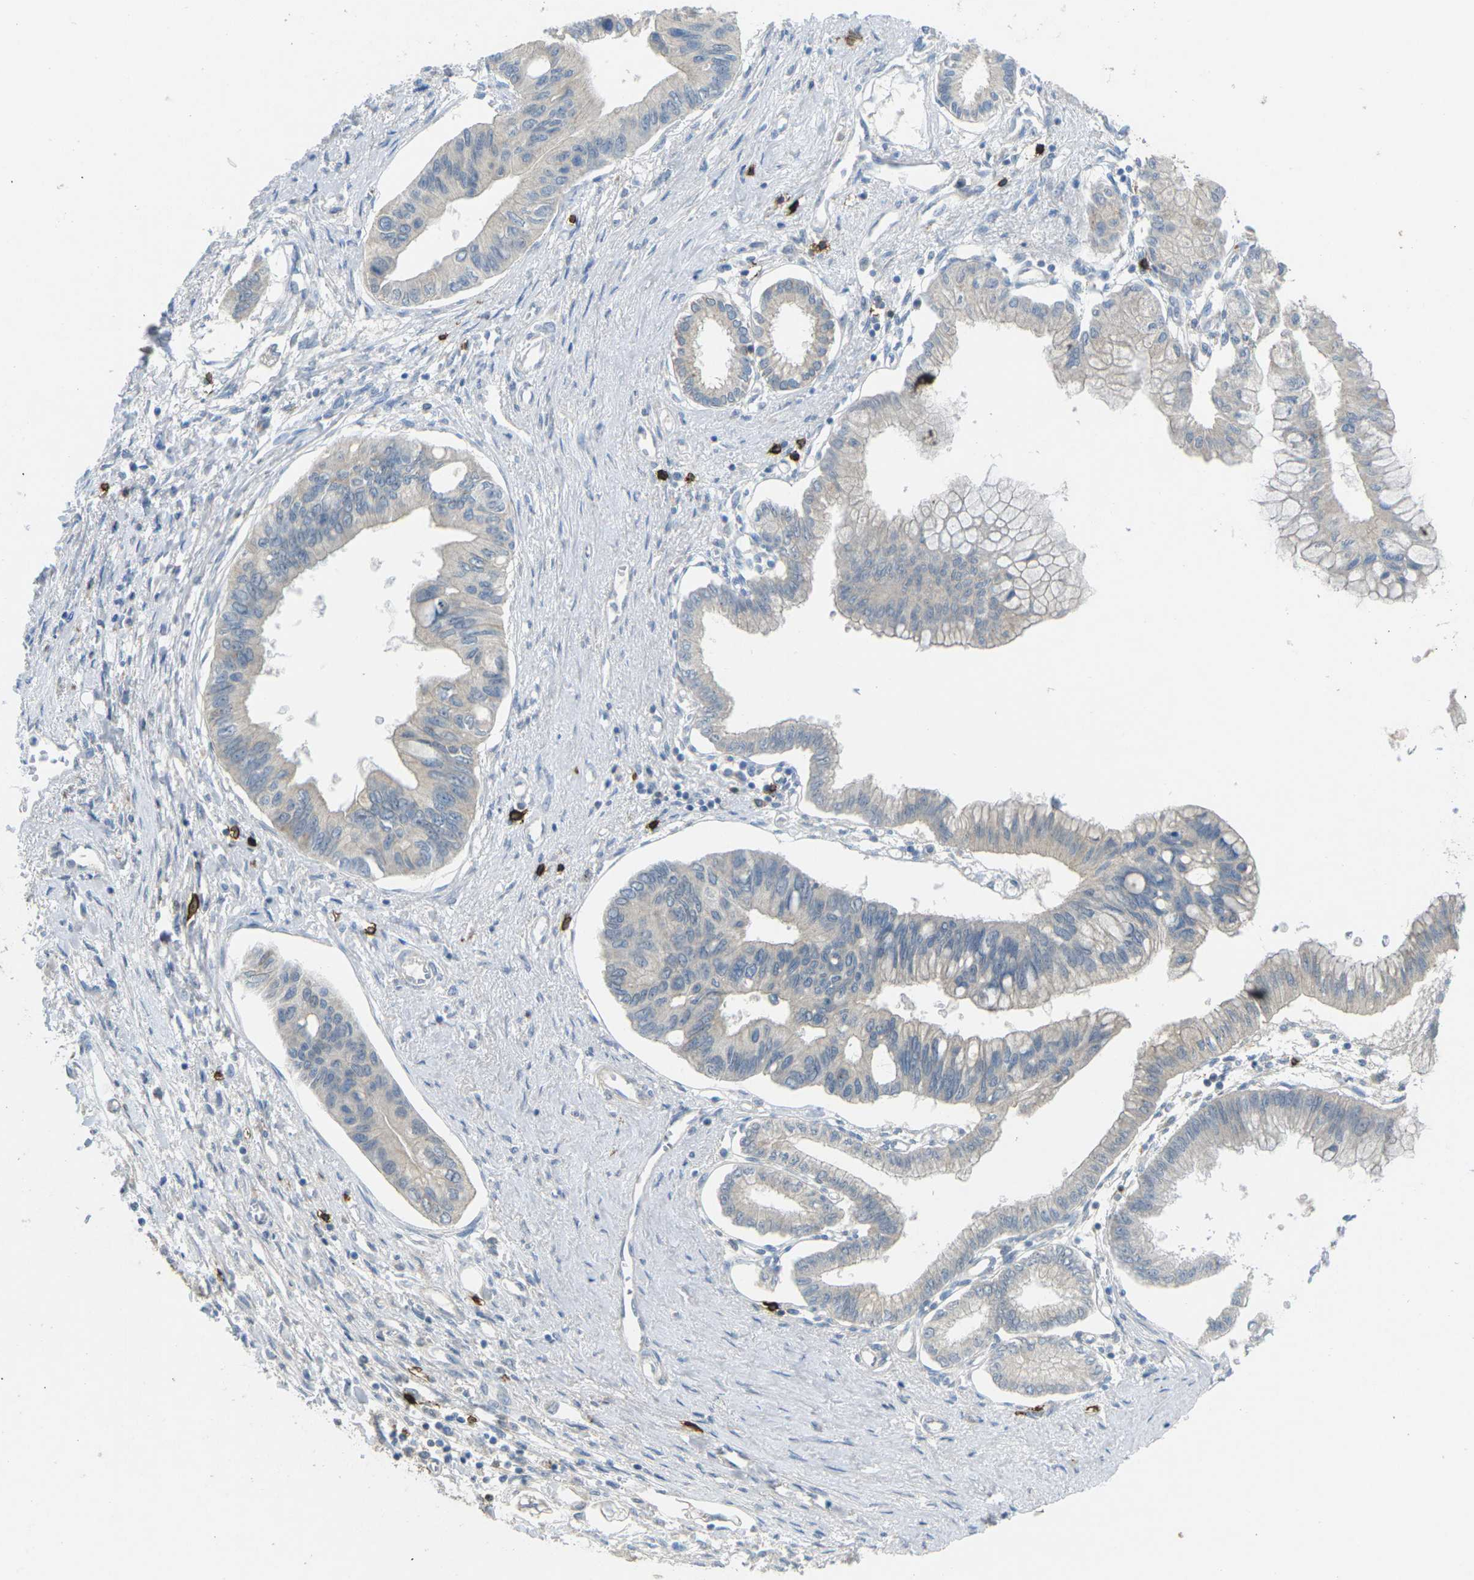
{"staining": {"intensity": "negative", "quantity": "none", "location": "none"}, "tissue": "pancreatic cancer", "cell_type": "Tumor cells", "image_type": "cancer", "snomed": [{"axis": "morphology", "description": "Adenocarcinoma, NOS"}, {"axis": "topography", "description": "Pancreas"}], "caption": "The micrograph reveals no significant expression in tumor cells of pancreatic adenocarcinoma. (Immunohistochemistry (ihc), brightfield microscopy, high magnification).", "gene": "CD19", "patient": {"sex": "female", "age": 77}}